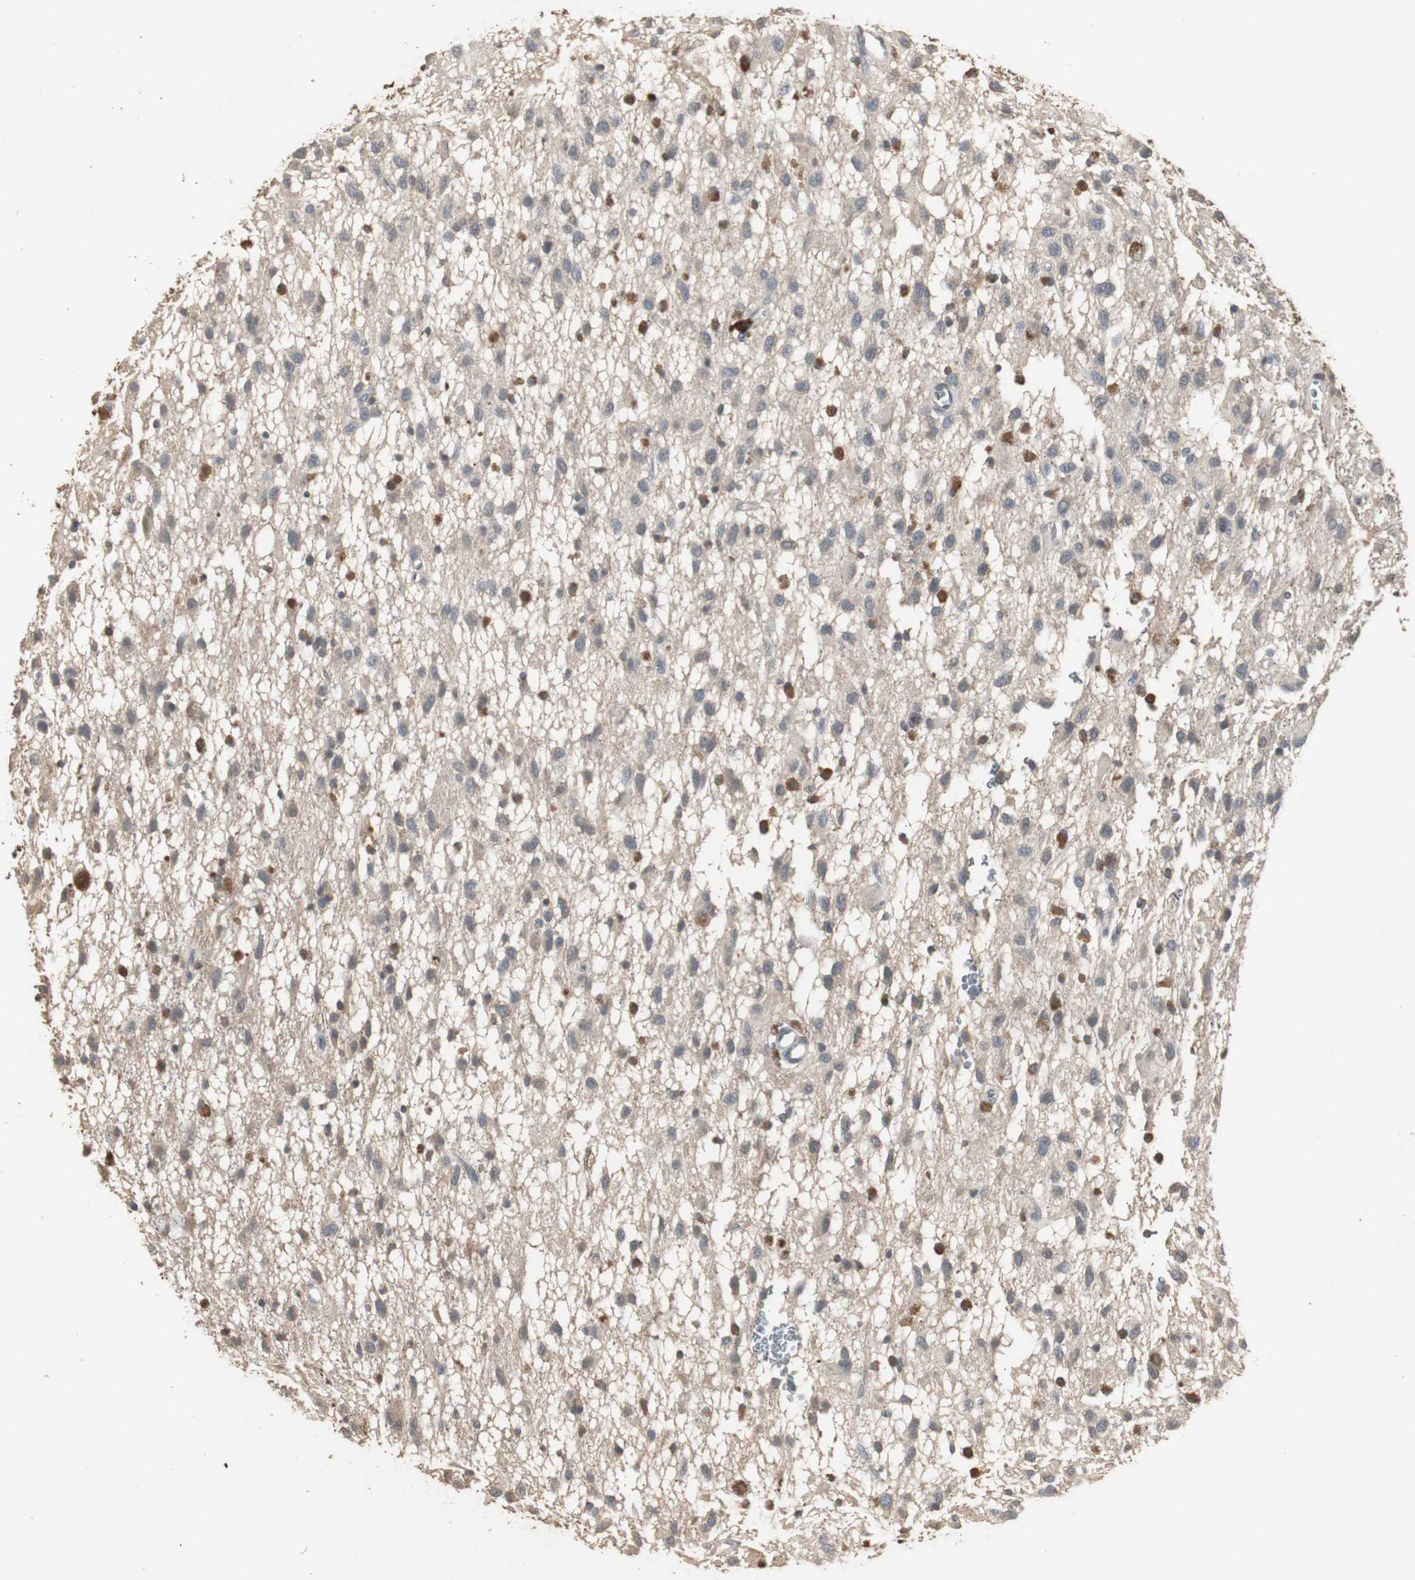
{"staining": {"intensity": "moderate", "quantity": "25%-75%", "location": "cytoplasmic/membranous"}, "tissue": "glioma", "cell_type": "Tumor cells", "image_type": "cancer", "snomed": [{"axis": "morphology", "description": "Glioma, malignant, Low grade"}, {"axis": "topography", "description": "Brain"}], "caption": "Protein staining by immunohistochemistry displays moderate cytoplasmic/membranous staining in approximately 25%-75% of tumor cells in glioma.", "gene": "HPRT1", "patient": {"sex": "male", "age": 77}}